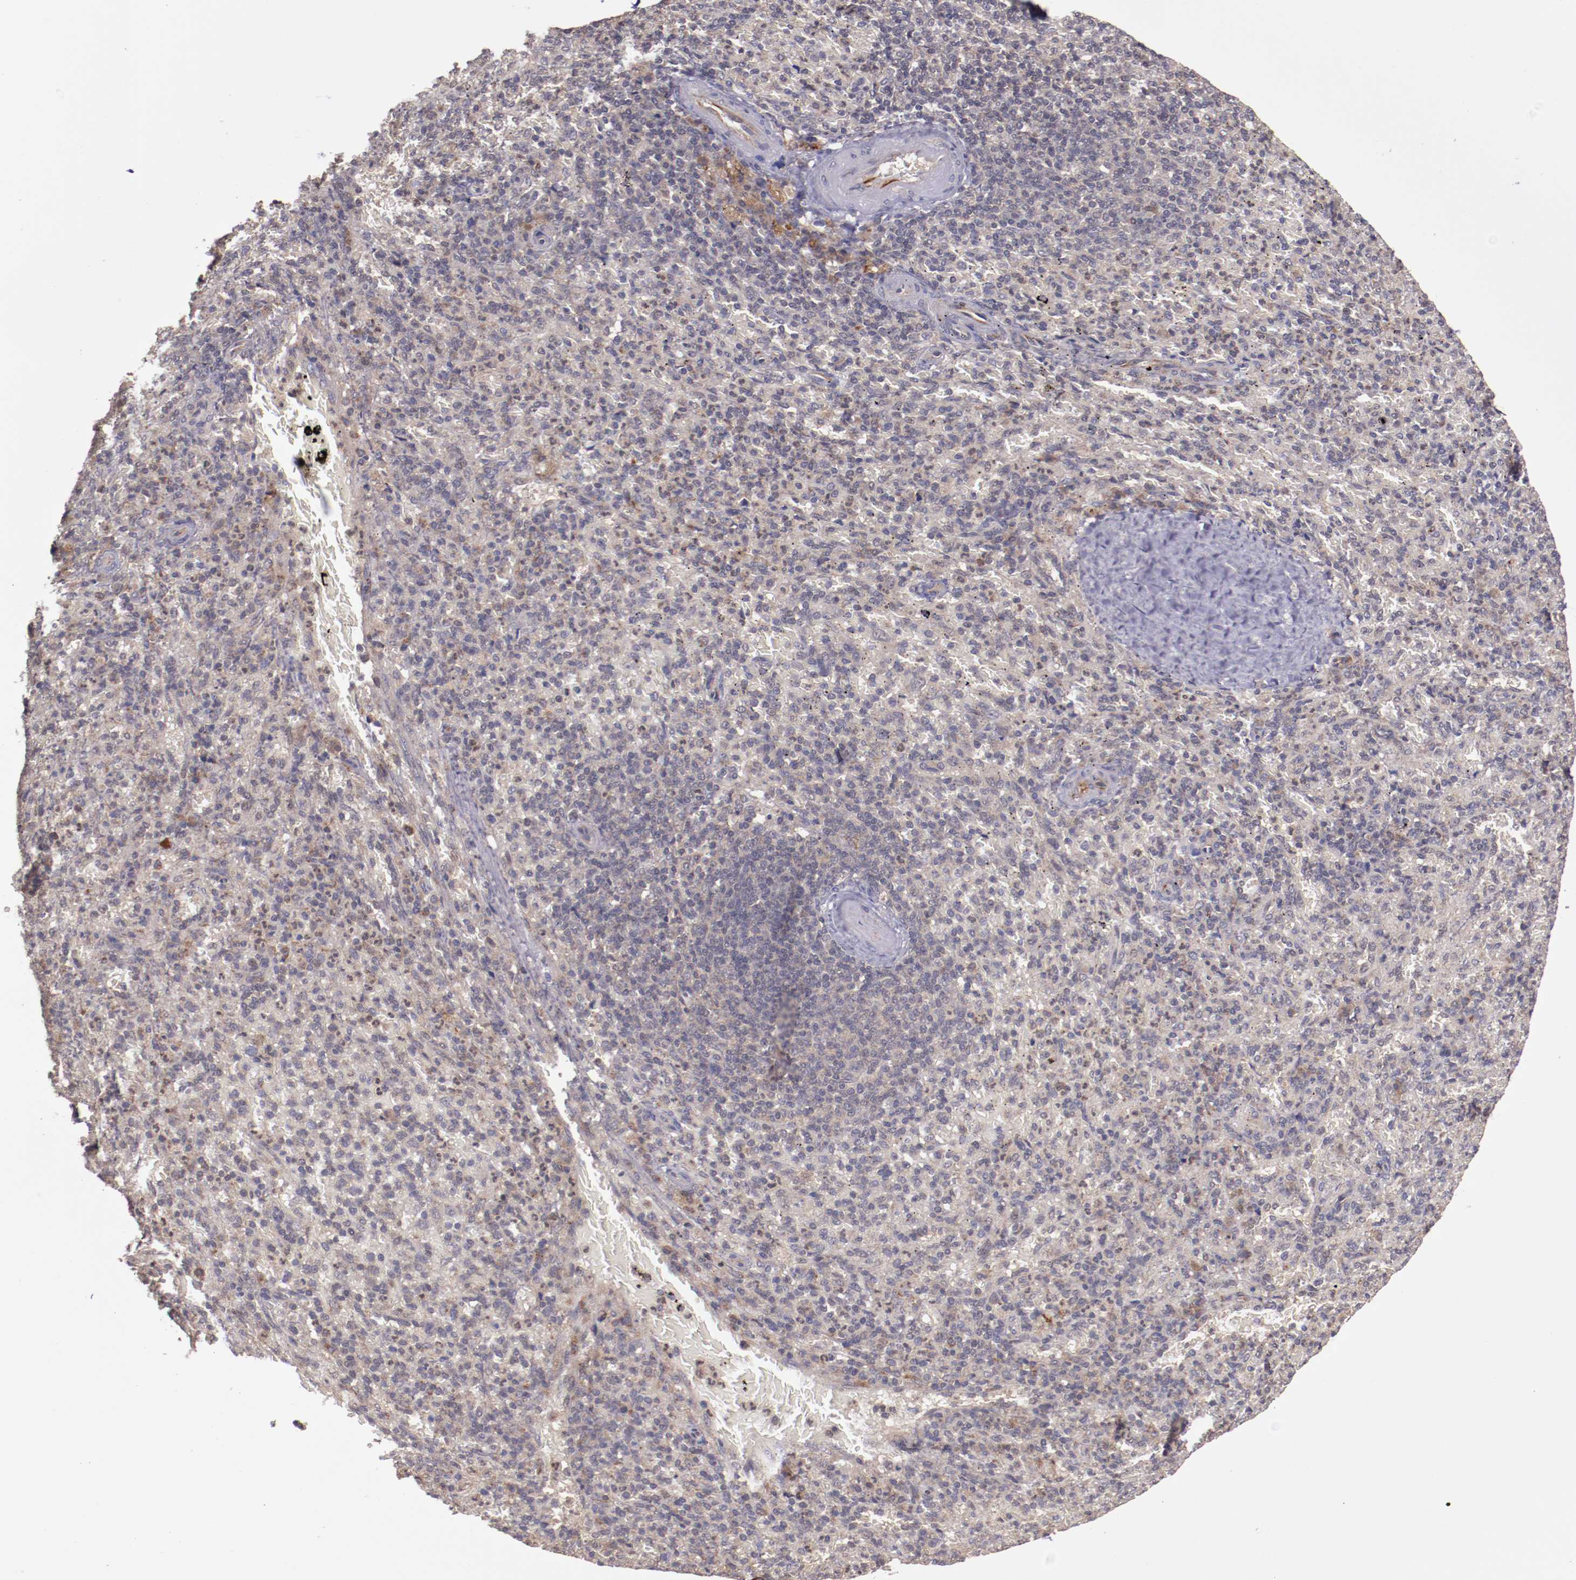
{"staining": {"intensity": "weak", "quantity": "<25%", "location": "nuclear"}, "tissue": "spleen", "cell_type": "Cells in red pulp", "image_type": "normal", "snomed": [{"axis": "morphology", "description": "Normal tissue, NOS"}, {"axis": "topography", "description": "Spleen"}], "caption": "Immunohistochemistry of benign spleen reveals no positivity in cells in red pulp.", "gene": "FTSJ1", "patient": {"sex": "female", "age": 43}}